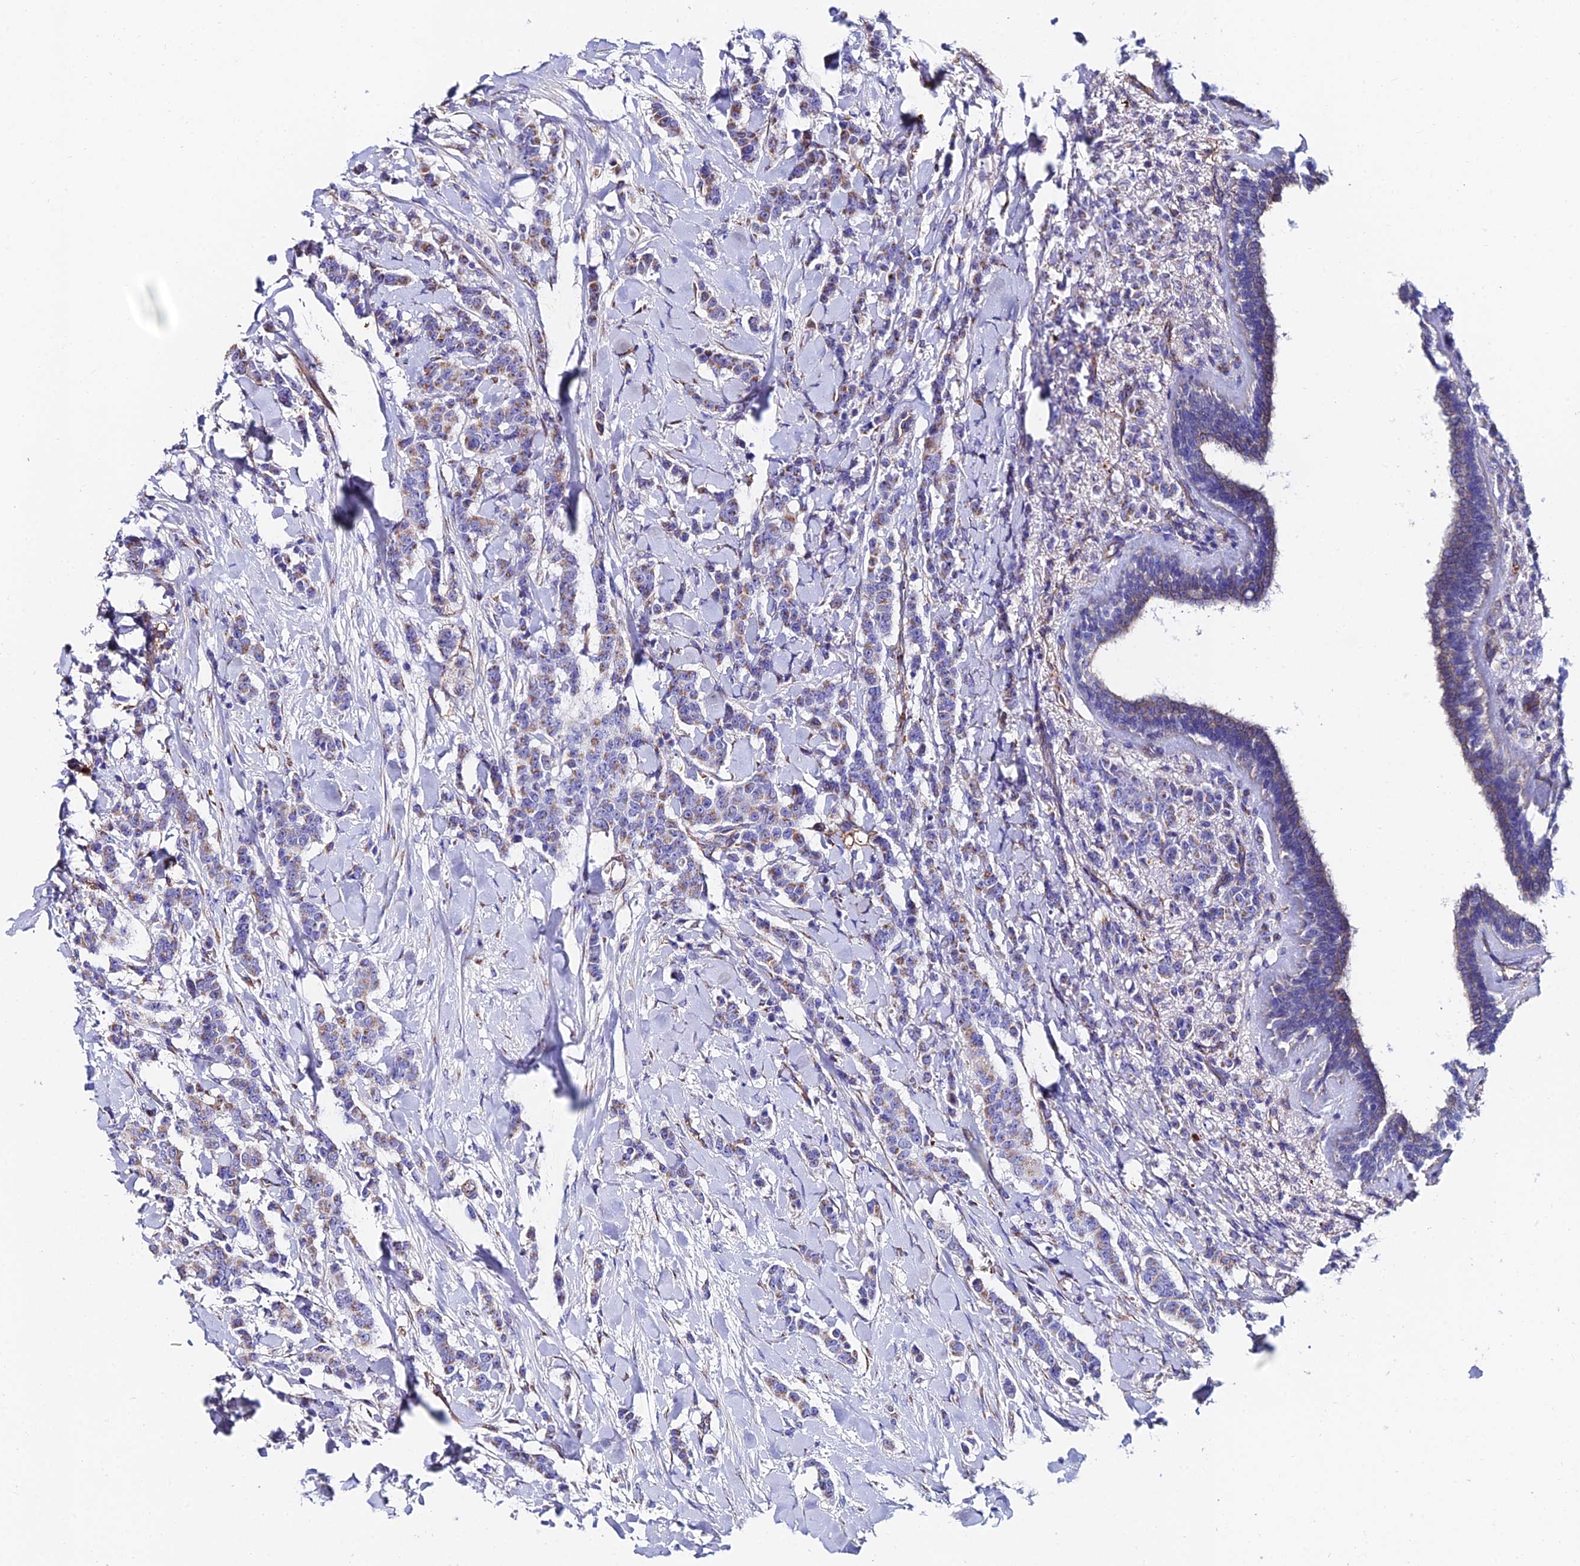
{"staining": {"intensity": "weak", "quantity": "25%-75%", "location": "cytoplasmic/membranous"}, "tissue": "breast cancer", "cell_type": "Tumor cells", "image_type": "cancer", "snomed": [{"axis": "morphology", "description": "Duct carcinoma"}, {"axis": "topography", "description": "Breast"}], "caption": "Immunohistochemical staining of human breast cancer reveals low levels of weak cytoplasmic/membranous staining in about 25%-75% of tumor cells. The staining was performed using DAB (3,3'-diaminobenzidine), with brown indicating positive protein expression. Nuclei are stained blue with hematoxylin.", "gene": "ADGRF3", "patient": {"sex": "female", "age": 40}}